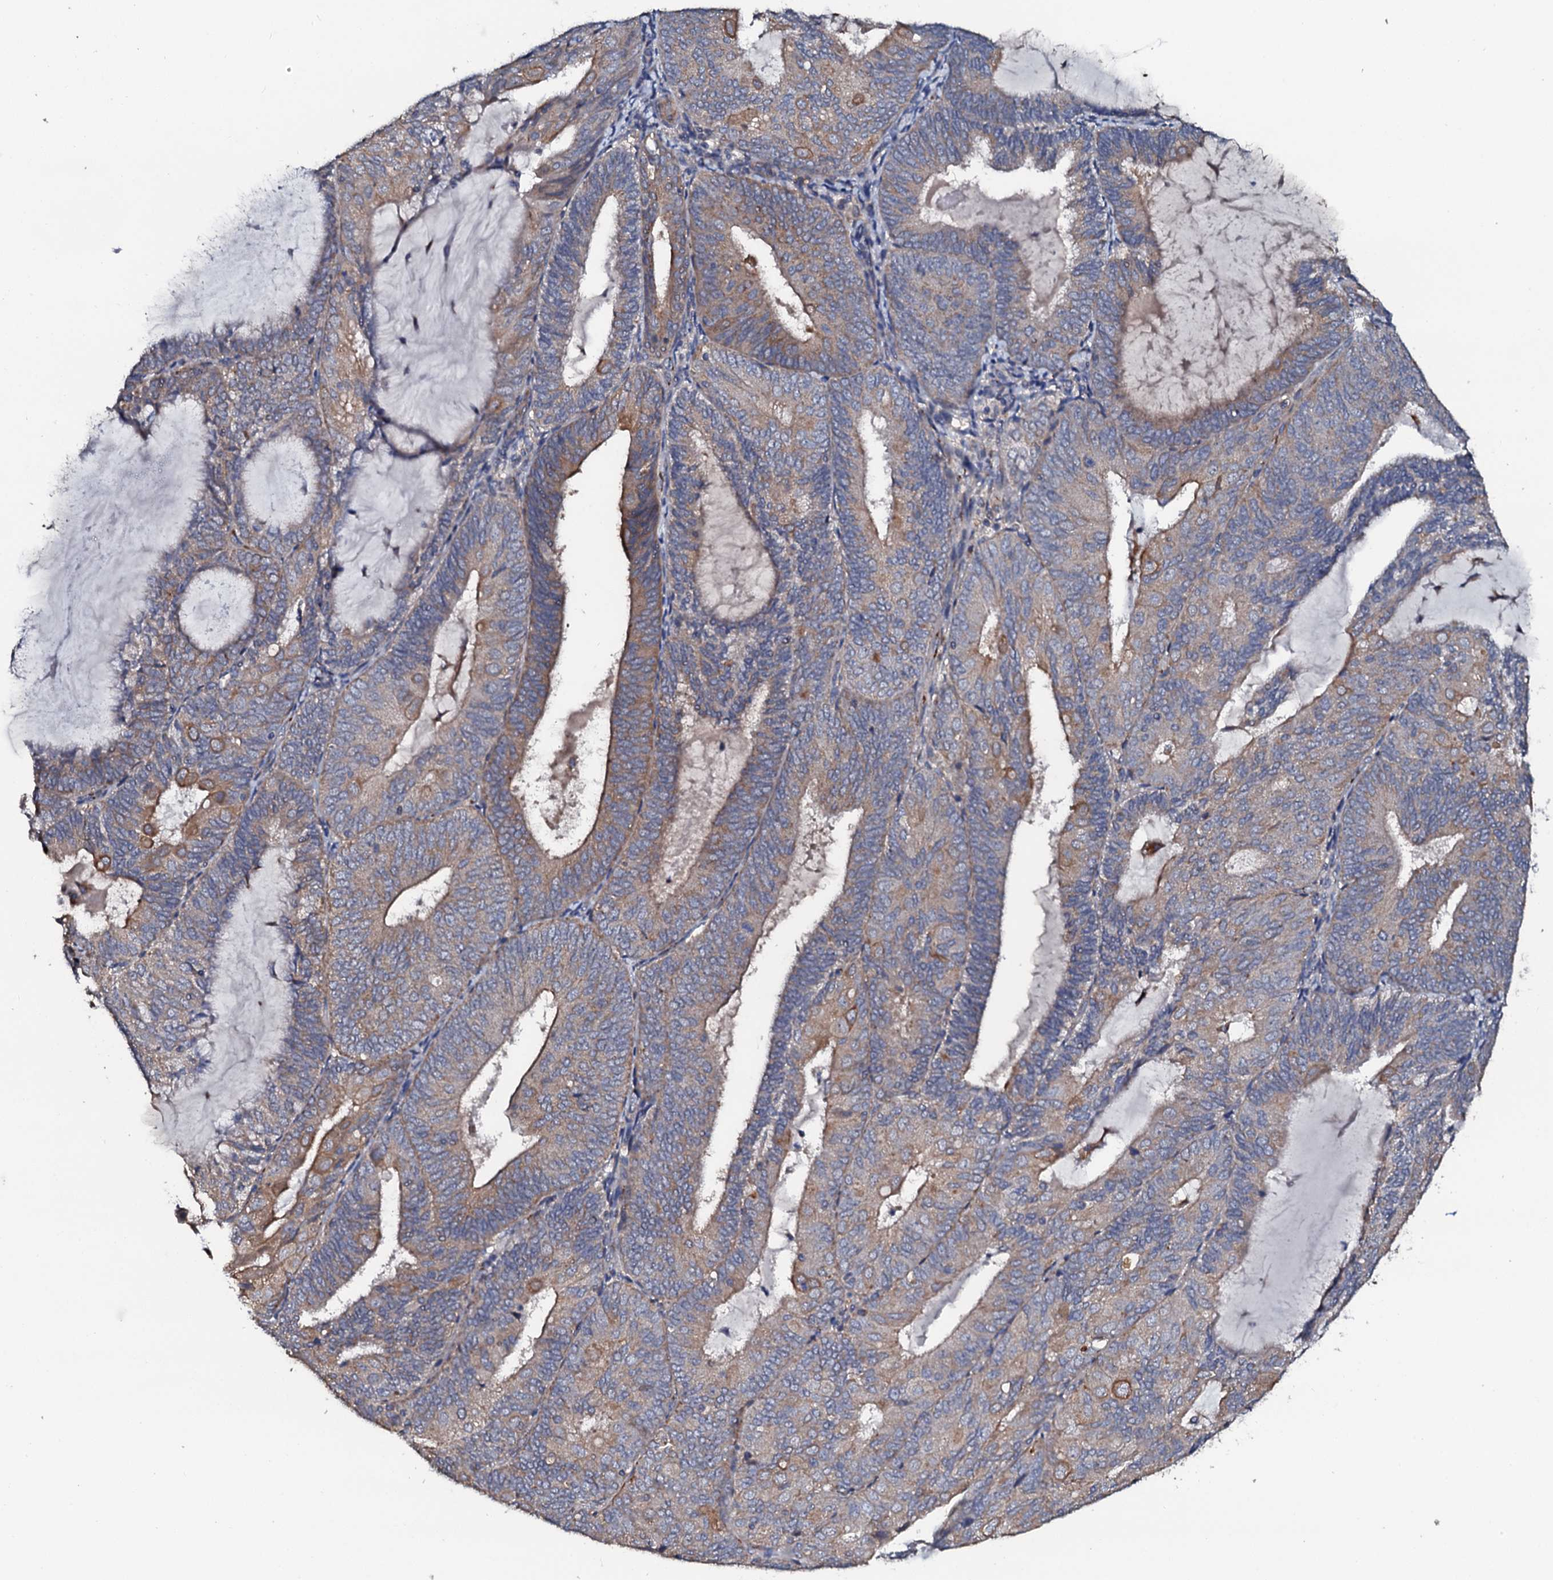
{"staining": {"intensity": "moderate", "quantity": "25%-75%", "location": "cytoplasmic/membranous"}, "tissue": "endometrial cancer", "cell_type": "Tumor cells", "image_type": "cancer", "snomed": [{"axis": "morphology", "description": "Adenocarcinoma, NOS"}, {"axis": "topography", "description": "Endometrium"}], "caption": "The immunohistochemical stain shows moderate cytoplasmic/membranous expression in tumor cells of endometrial cancer tissue.", "gene": "GLCE", "patient": {"sex": "female", "age": 81}}